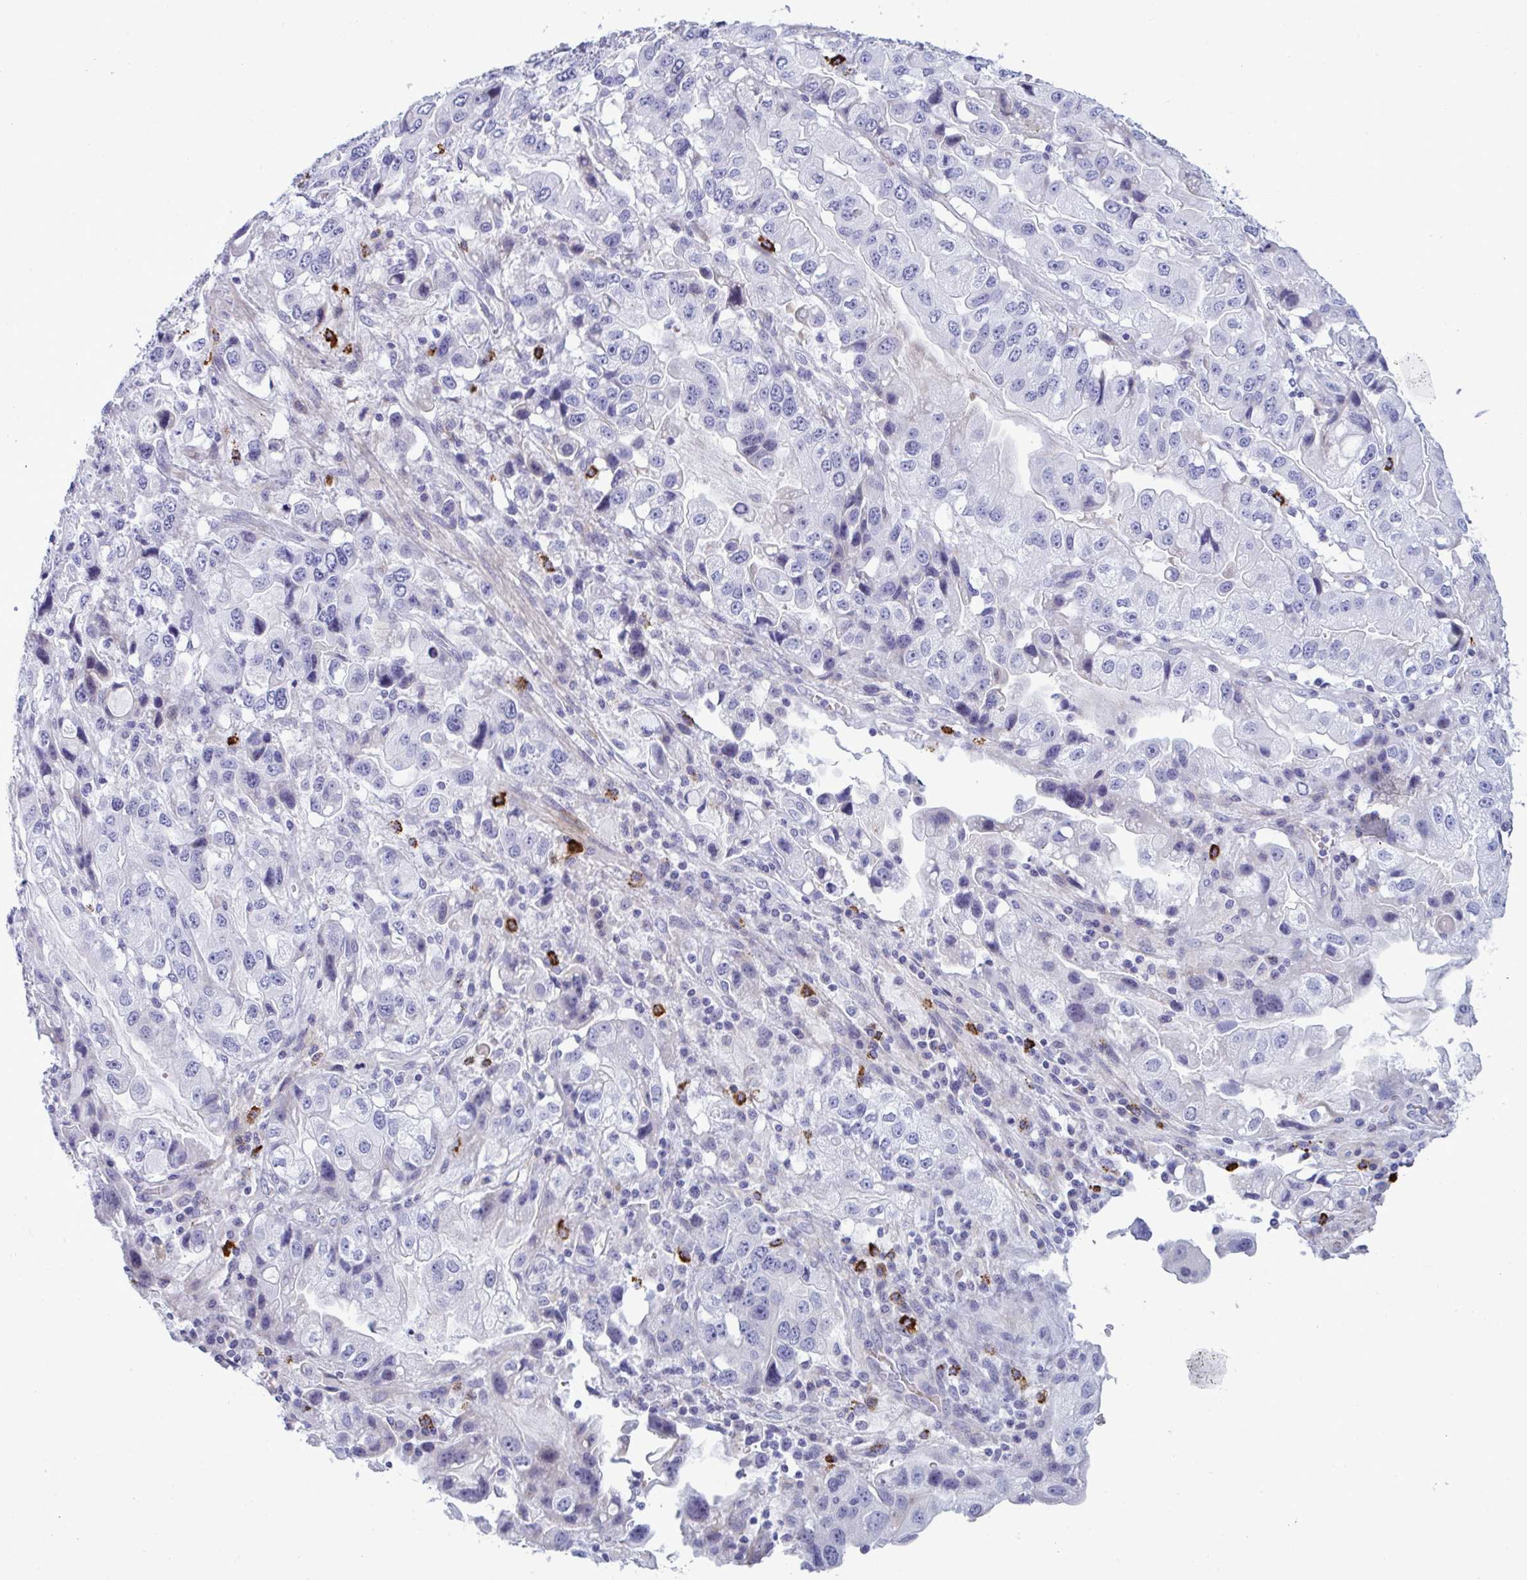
{"staining": {"intensity": "negative", "quantity": "none", "location": "none"}, "tissue": "stomach cancer", "cell_type": "Tumor cells", "image_type": "cancer", "snomed": [{"axis": "morphology", "description": "Adenocarcinoma, NOS"}, {"axis": "topography", "description": "Stomach, lower"}], "caption": "There is no significant positivity in tumor cells of adenocarcinoma (stomach).", "gene": "ZNF684", "patient": {"sex": "female", "age": 93}}